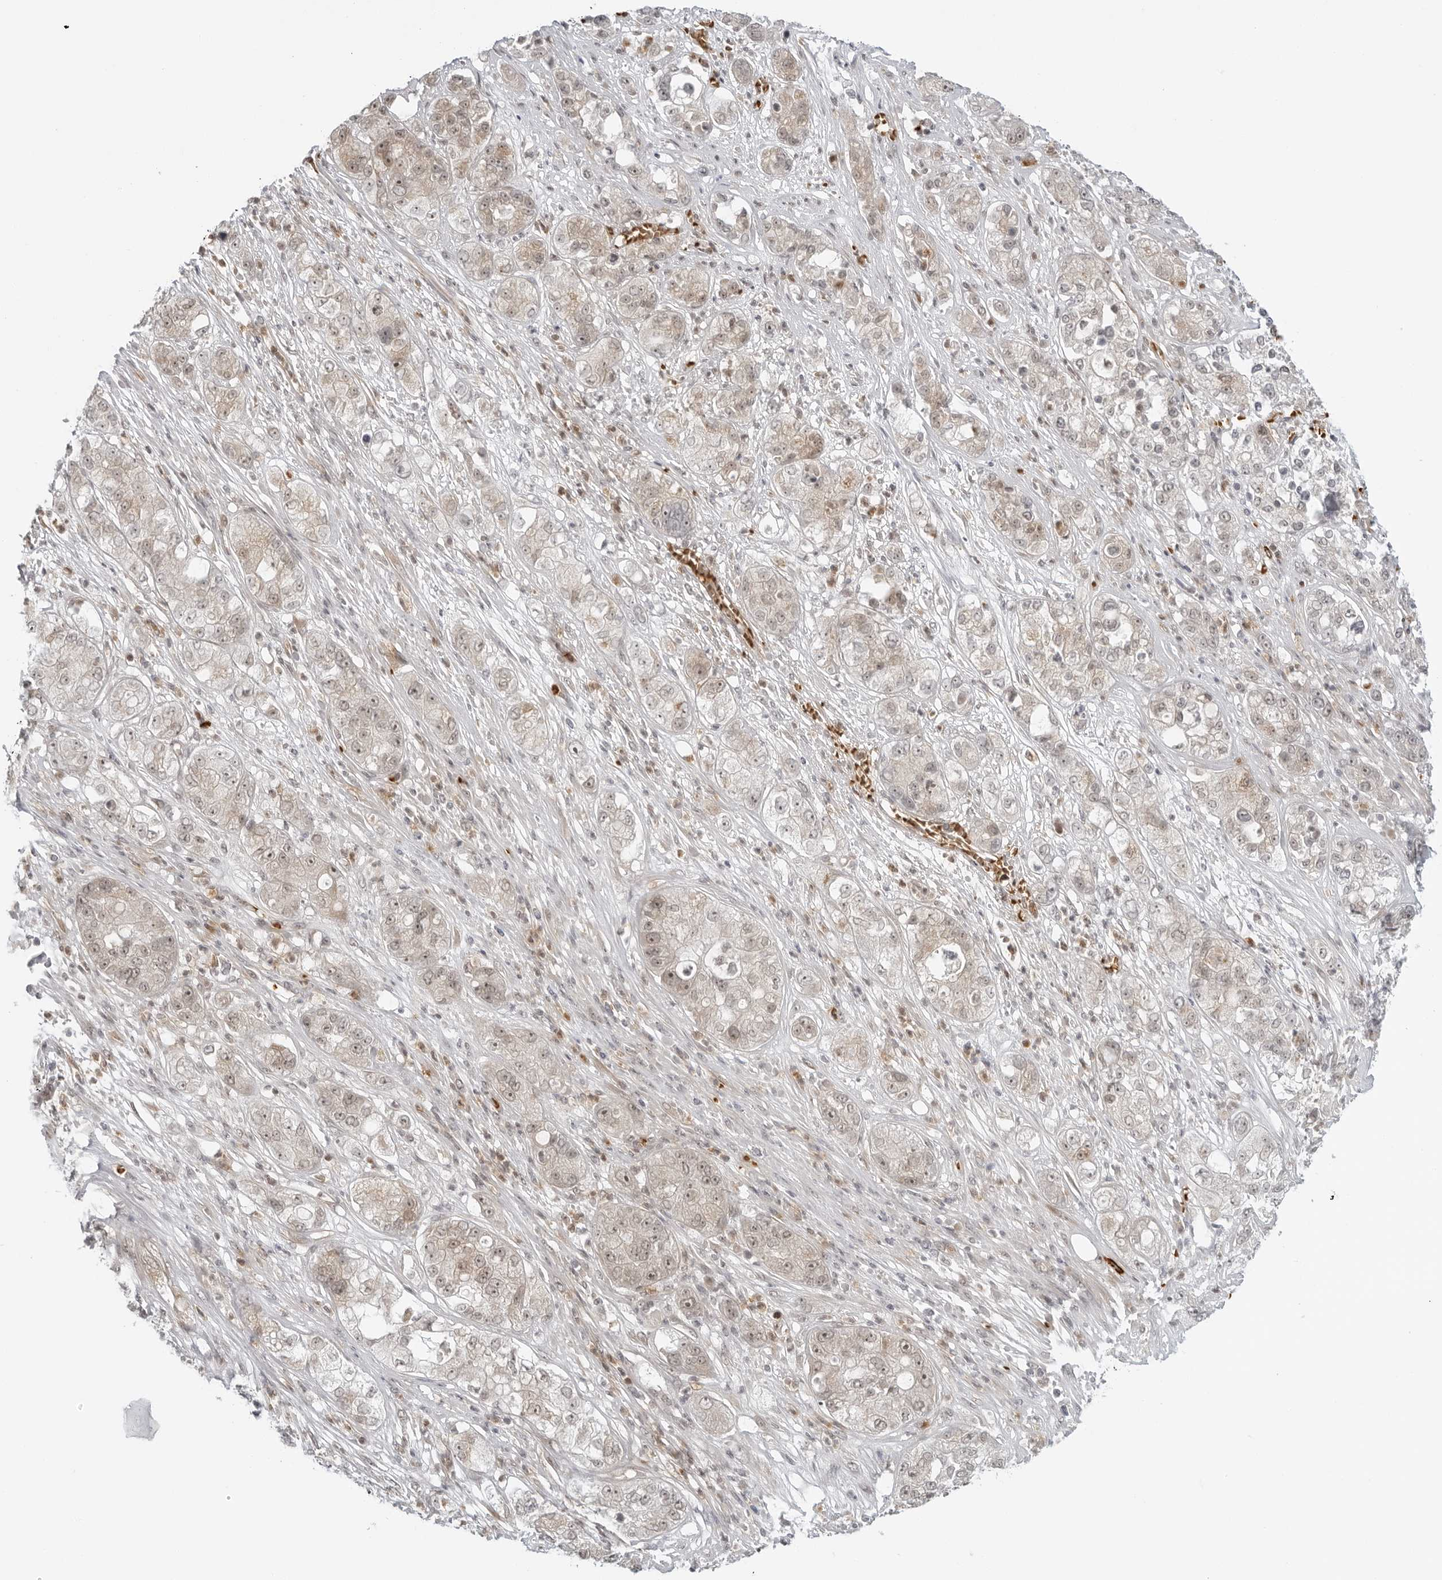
{"staining": {"intensity": "weak", "quantity": "25%-75%", "location": "cytoplasmic/membranous,nuclear"}, "tissue": "pancreatic cancer", "cell_type": "Tumor cells", "image_type": "cancer", "snomed": [{"axis": "morphology", "description": "Adenocarcinoma, NOS"}, {"axis": "topography", "description": "Pancreas"}], "caption": "A high-resolution photomicrograph shows immunohistochemistry staining of pancreatic adenocarcinoma, which exhibits weak cytoplasmic/membranous and nuclear expression in about 25%-75% of tumor cells.", "gene": "SUGCT", "patient": {"sex": "female", "age": 78}}